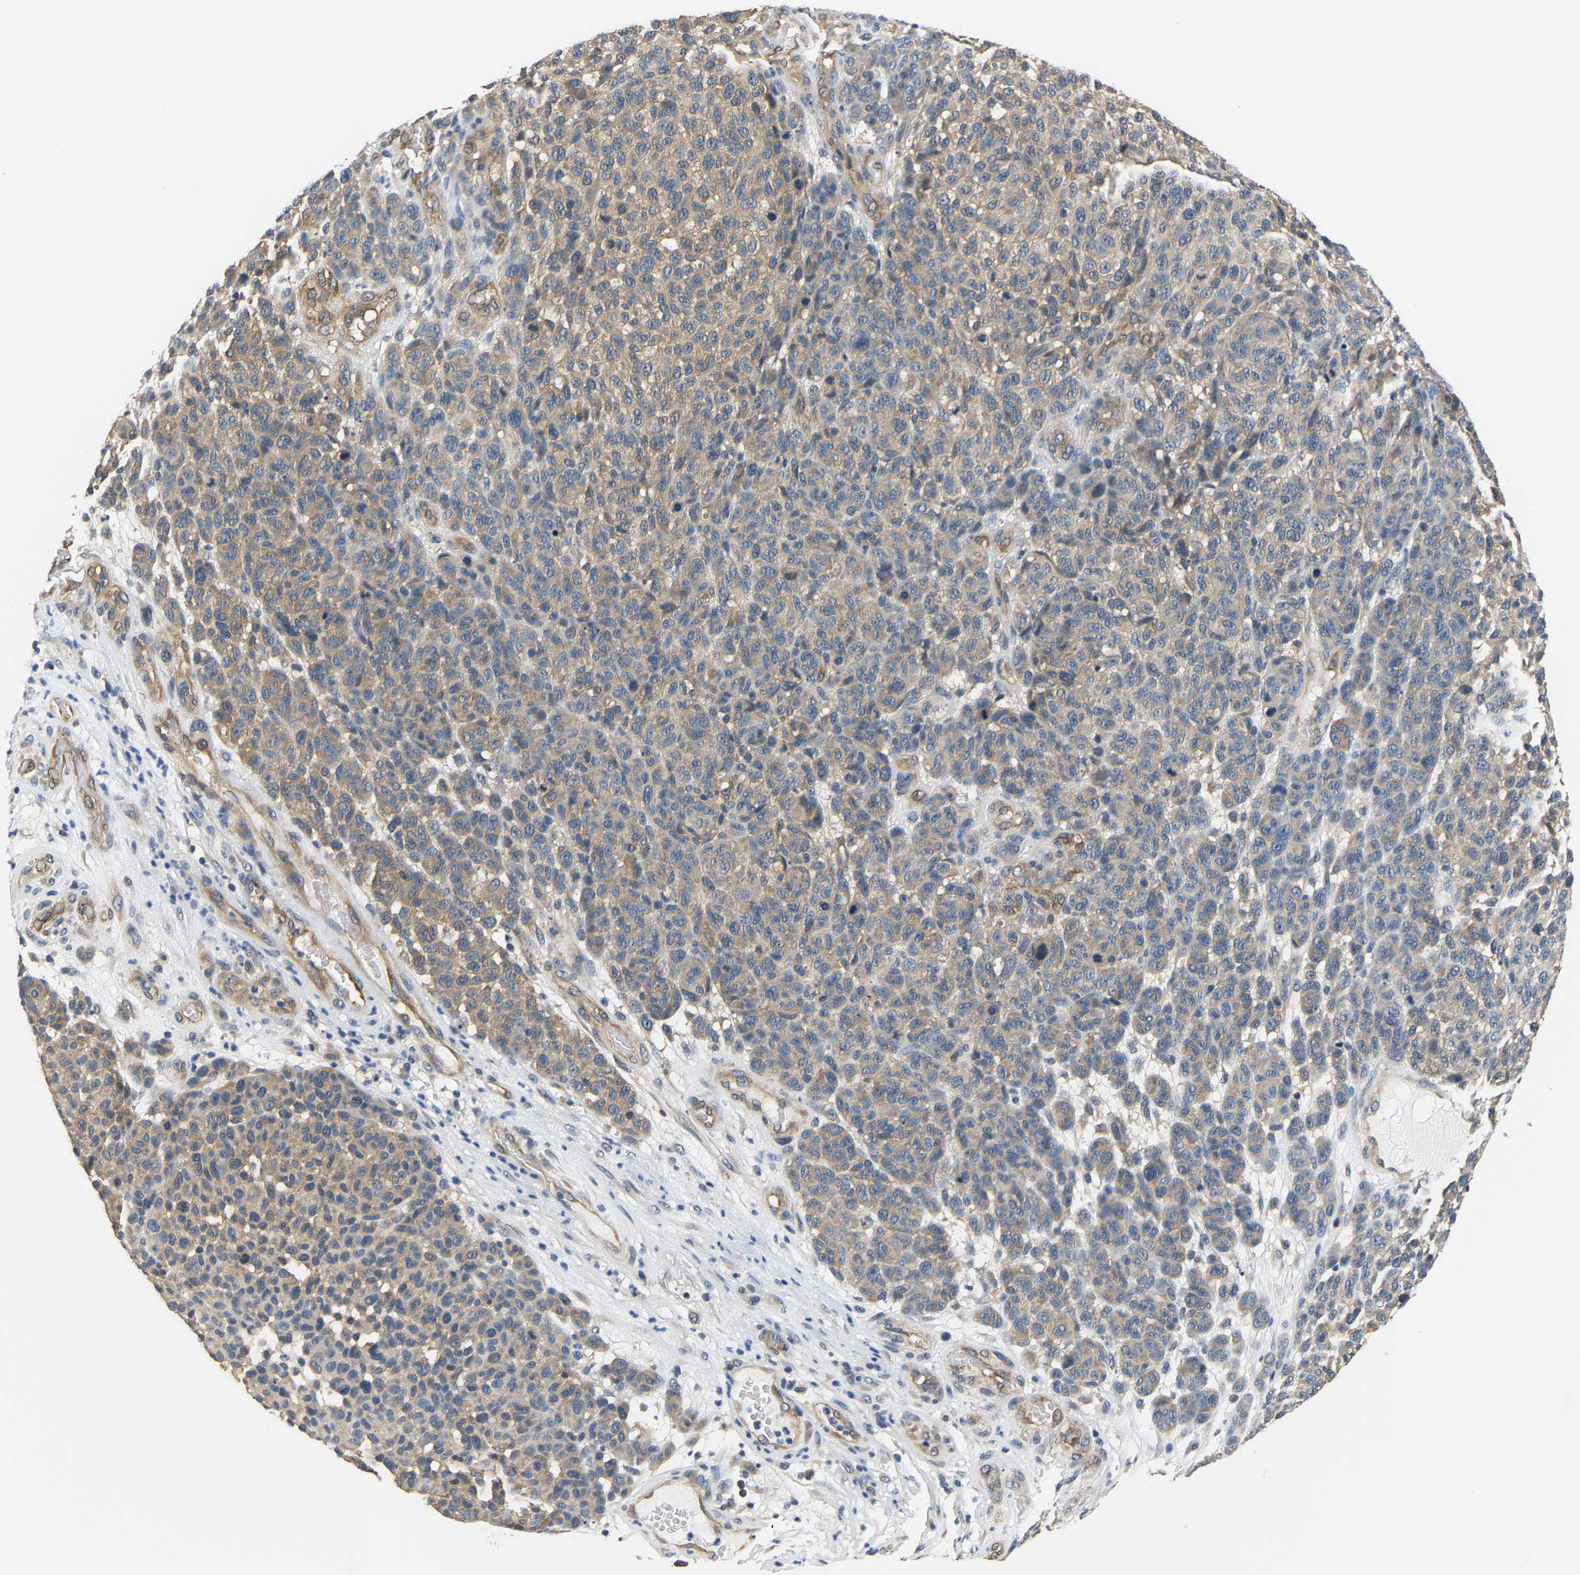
{"staining": {"intensity": "weak", "quantity": ">75%", "location": "cytoplasmic/membranous"}, "tissue": "melanoma", "cell_type": "Tumor cells", "image_type": "cancer", "snomed": [{"axis": "morphology", "description": "Malignant melanoma, NOS"}, {"axis": "topography", "description": "Skin"}], "caption": "DAB immunohistochemical staining of melanoma demonstrates weak cytoplasmic/membranous protein staining in about >75% of tumor cells.", "gene": "ARHGEF12", "patient": {"sex": "male", "age": 59}}